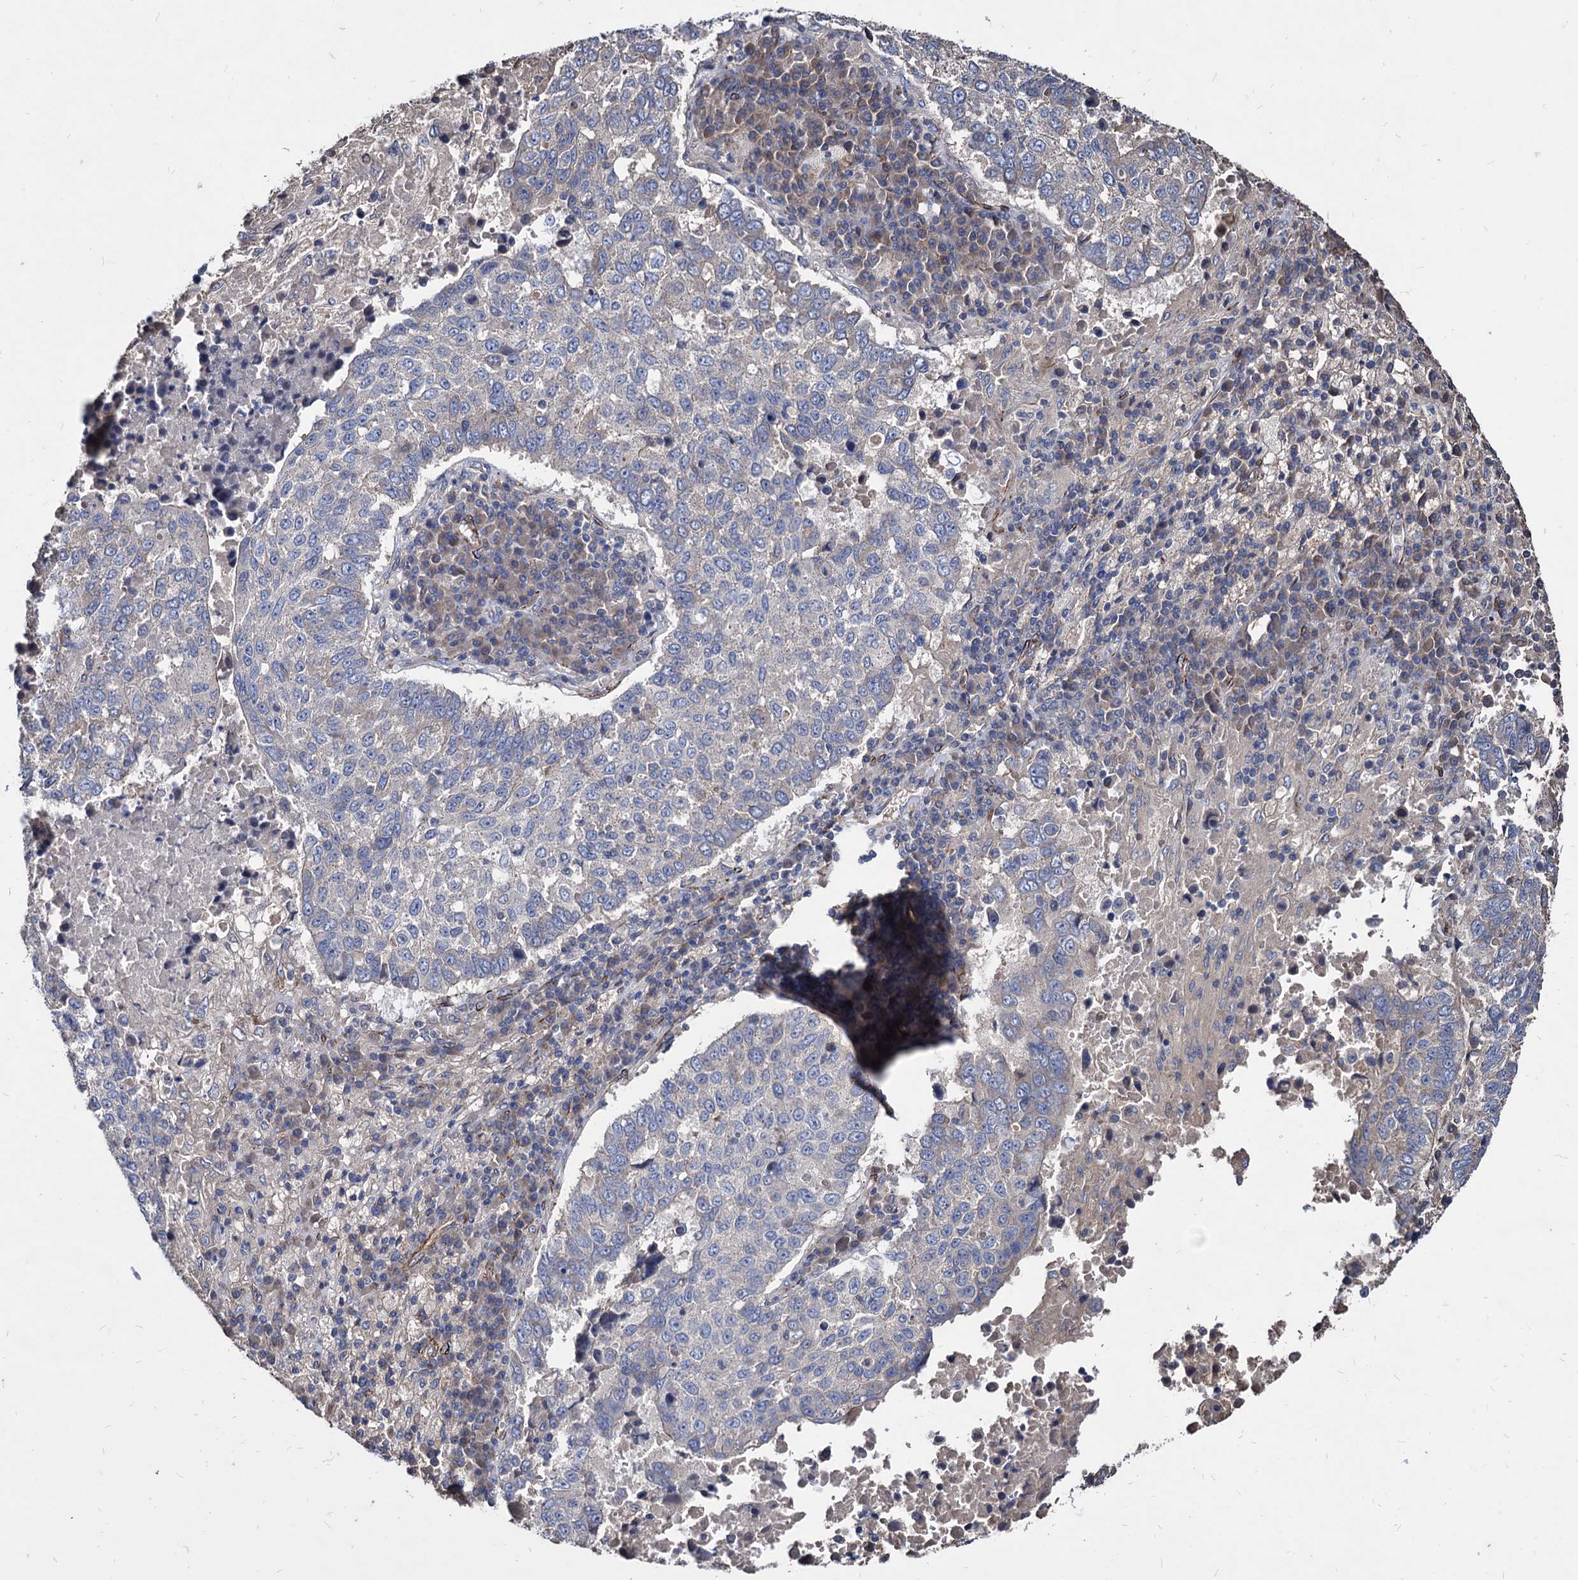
{"staining": {"intensity": "negative", "quantity": "none", "location": "none"}, "tissue": "lung cancer", "cell_type": "Tumor cells", "image_type": "cancer", "snomed": [{"axis": "morphology", "description": "Squamous cell carcinoma, NOS"}, {"axis": "topography", "description": "Lung"}], "caption": "DAB immunohistochemical staining of human lung squamous cell carcinoma reveals no significant staining in tumor cells.", "gene": "WDR11", "patient": {"sex": "male", "age": 73}}